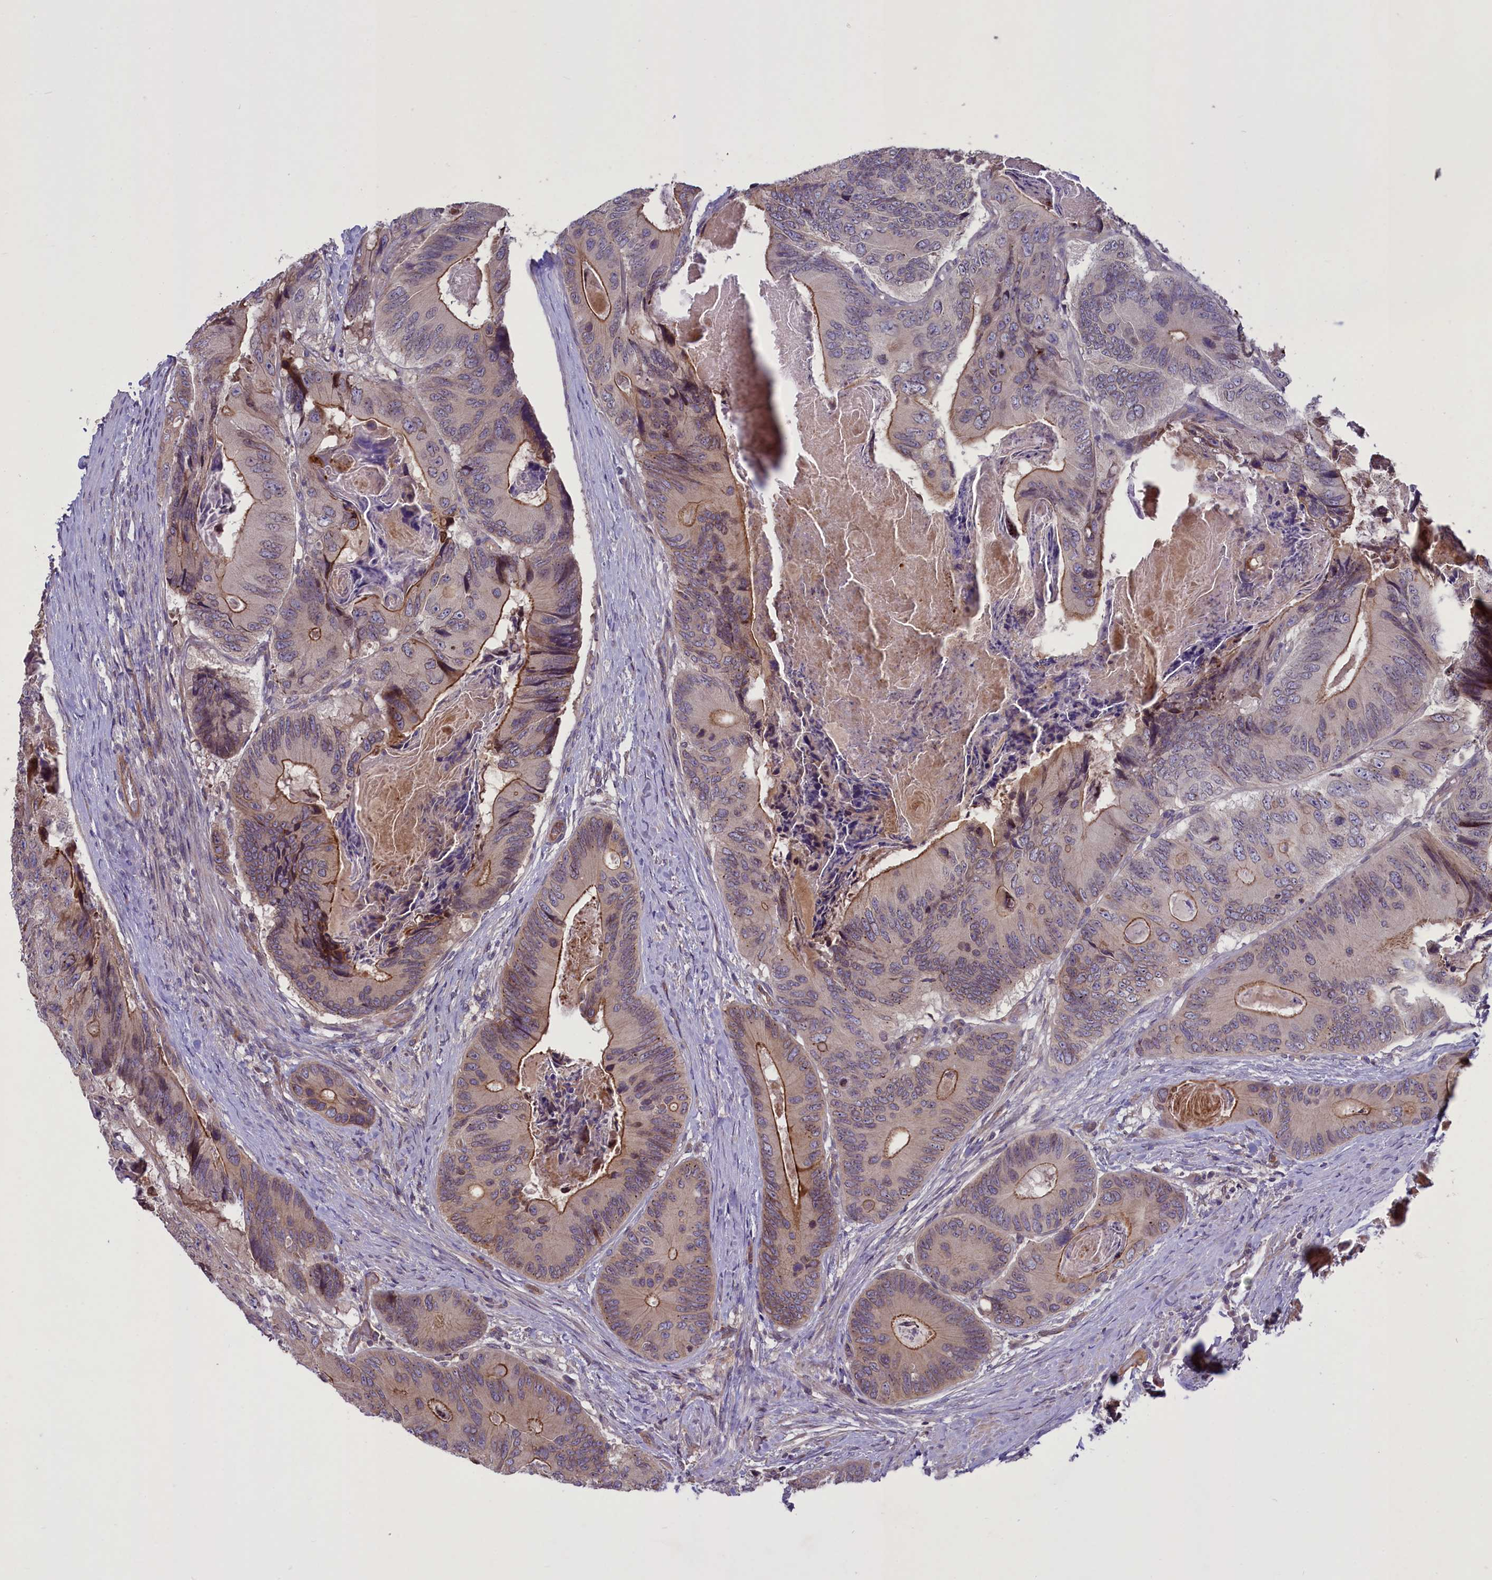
{"staining": {"intensity": "moderate", "quantity": "25%-75%", "location": "cytoplasmic/membranous"}, "tissue": "colorectal cancer", "cell_type": "Tumor cells", "image_type": "cancer", "snomed": [{"axis": "morphology", "description": "Adenocarcinoma, NOS"}, {"axis": "topography", "description": "Colon"}], "caption": "Adenocarcinoma (colorectal) tissue displays moderate cytoplasmic/membranous staining in approximately 25%-75% of tumor cells, visualized by immunohistochemistry.", "gene": "CCDC125", "patient": {"sex": "male", "age": 84}}